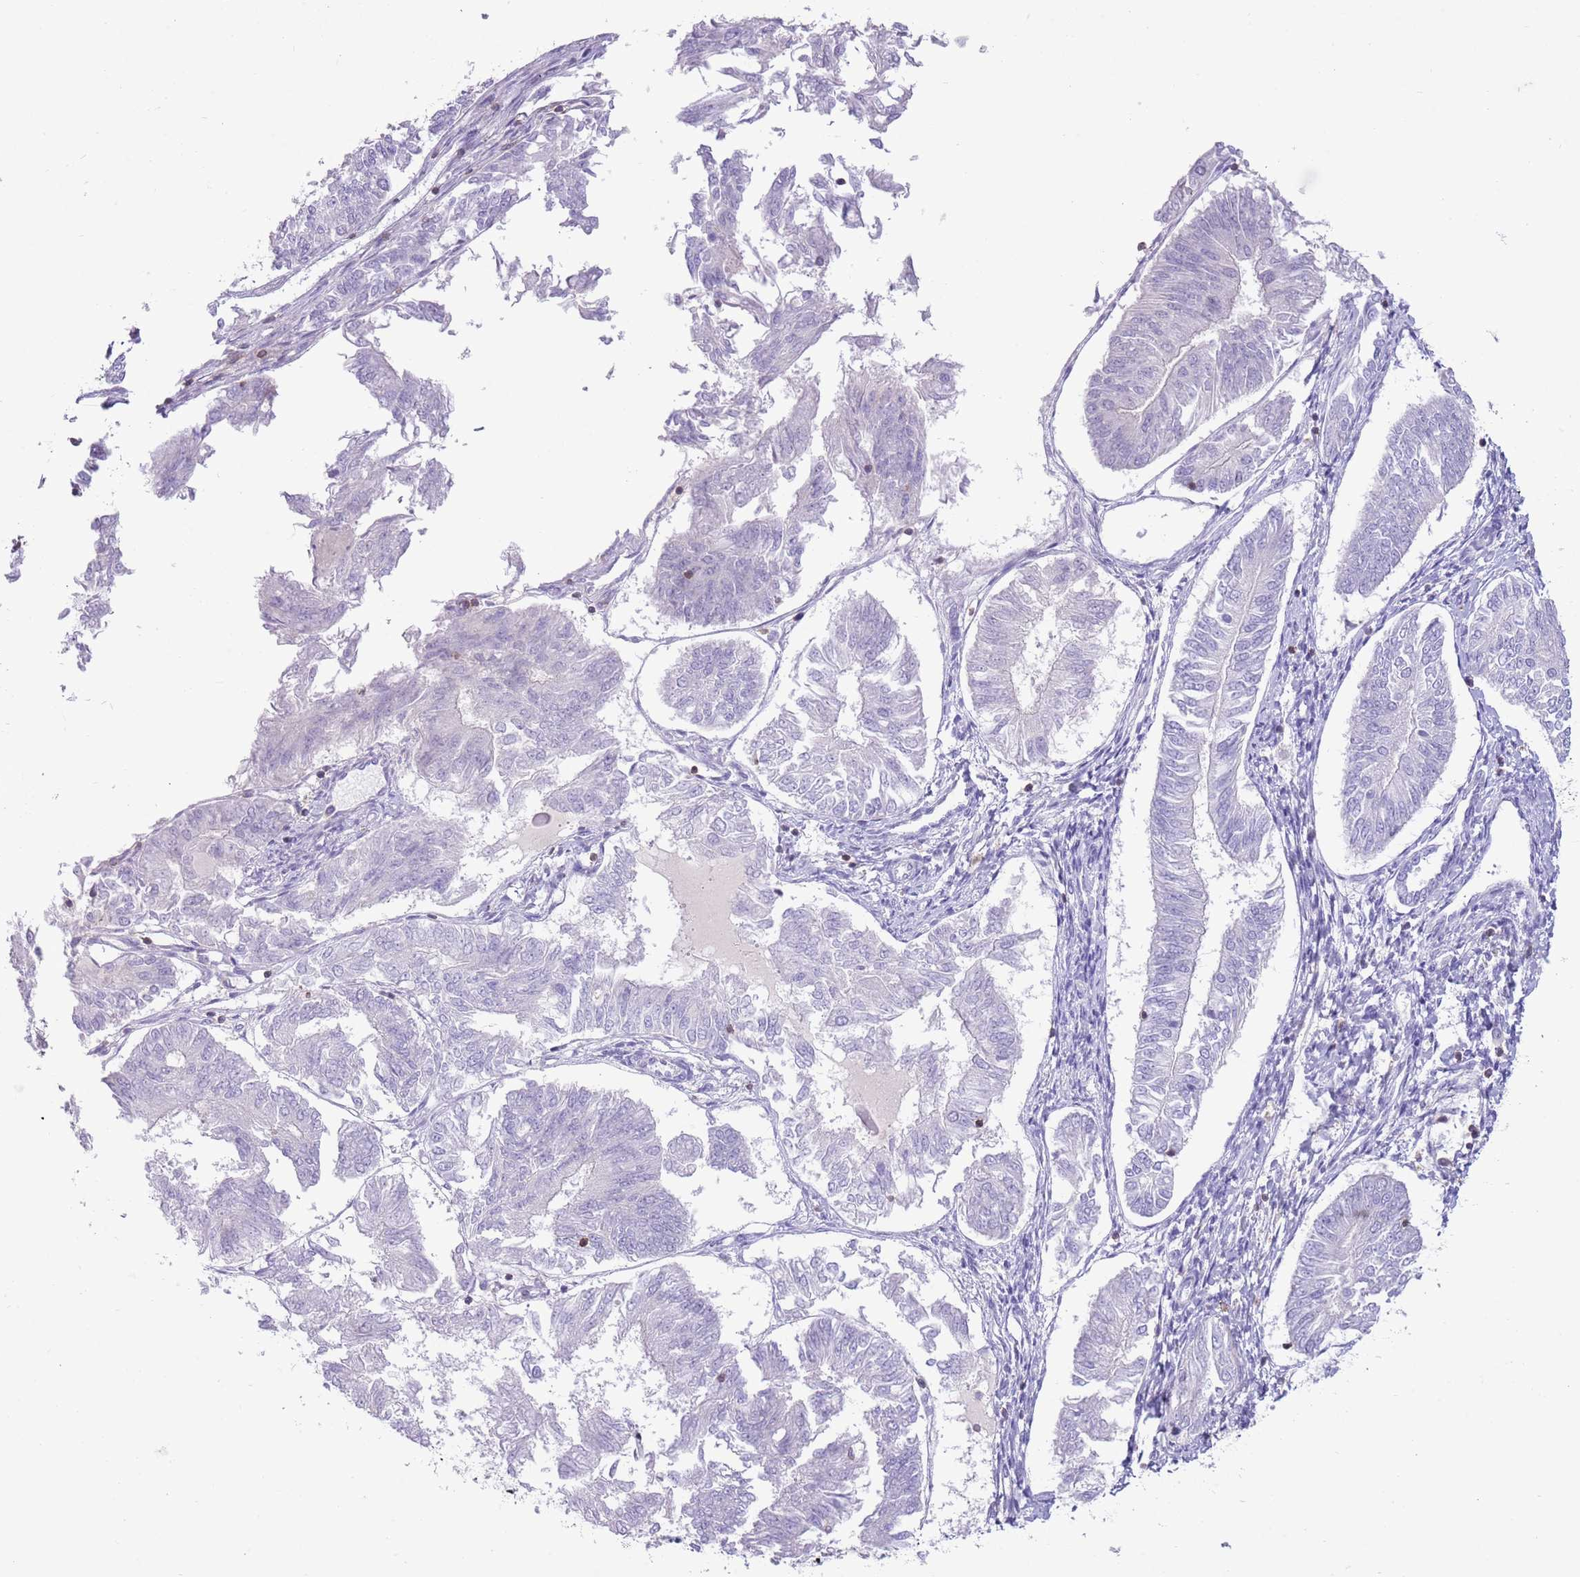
{"staining": {"intensity": "negative", "quantity": "none", "location": "none"}, "tissue": "endometrial cancer", "cell_type": "Tumor cells", "image_type": "cancer", "snomed": [{"axis": "morphology", "description": "Adenocarcinoma, NOS"}, {"axis": "topography", "description": "Endometrium"}], "caption": "Immunohistochemistry histopathology image of neoplastic tissue: adenocarcinoma (endometrial) stained with DAB demonstrates no significant protein staining in tumor cells.", "gene": "OR4Q3", "patient": {"sex": "female", "age": 58}}